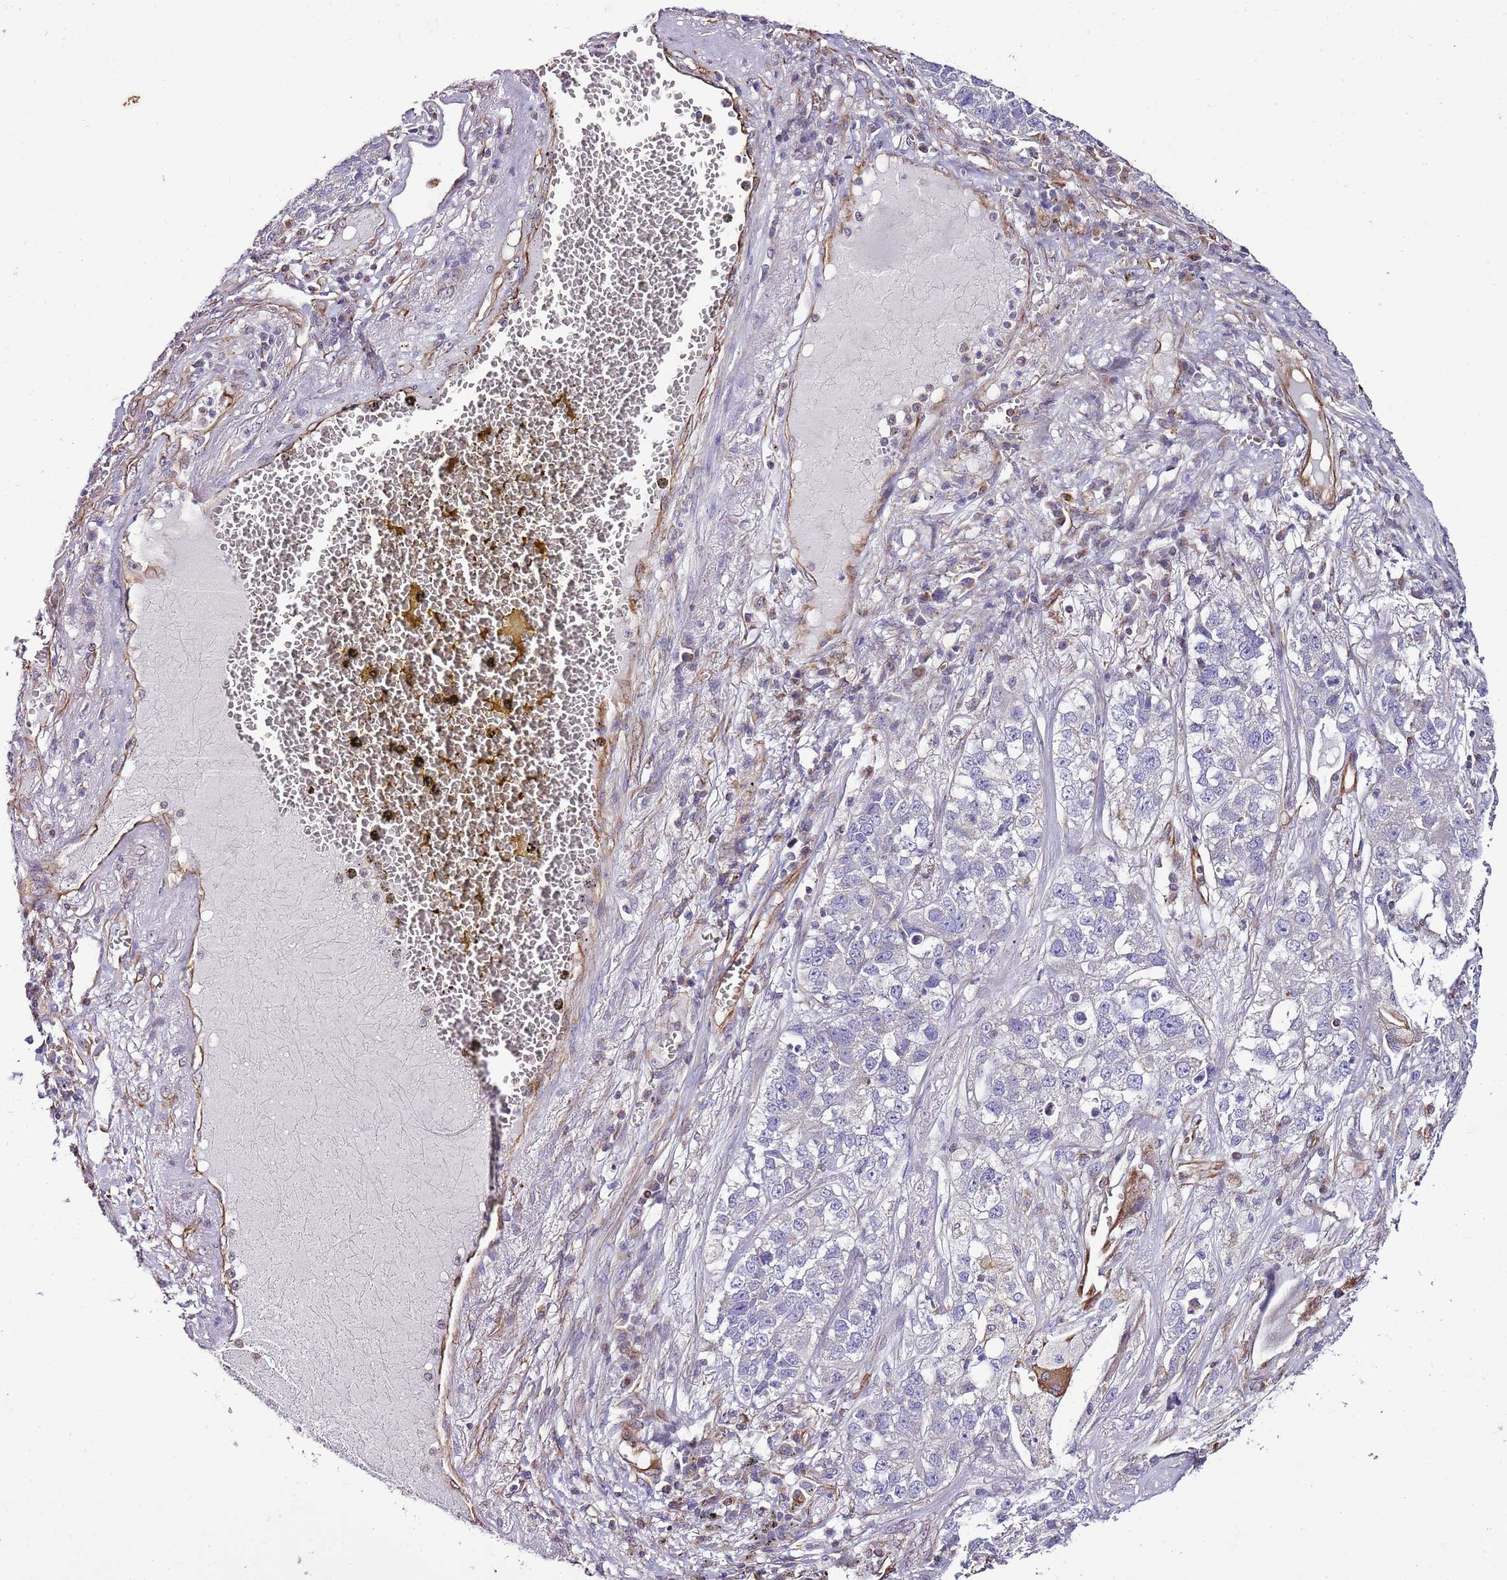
{"staining": {"intensity": "negative", "quantity": "none", "location": "none"}, "tissue": "lung cancer", "cell_type": "Tumor cells", "image_type": "cancer", "snomed": [{"axis": "morphology", "description": "Adenocarcinoma, NOS"}, {"axis": "topography", "description": "Lung"}], "caption": "Protein analysis of lung cancer (adenocarcinoma) exhibits no significant staining in tumor cells.", "gene": "ZNF786", "patient": {"sex": "male", "age": 49}}